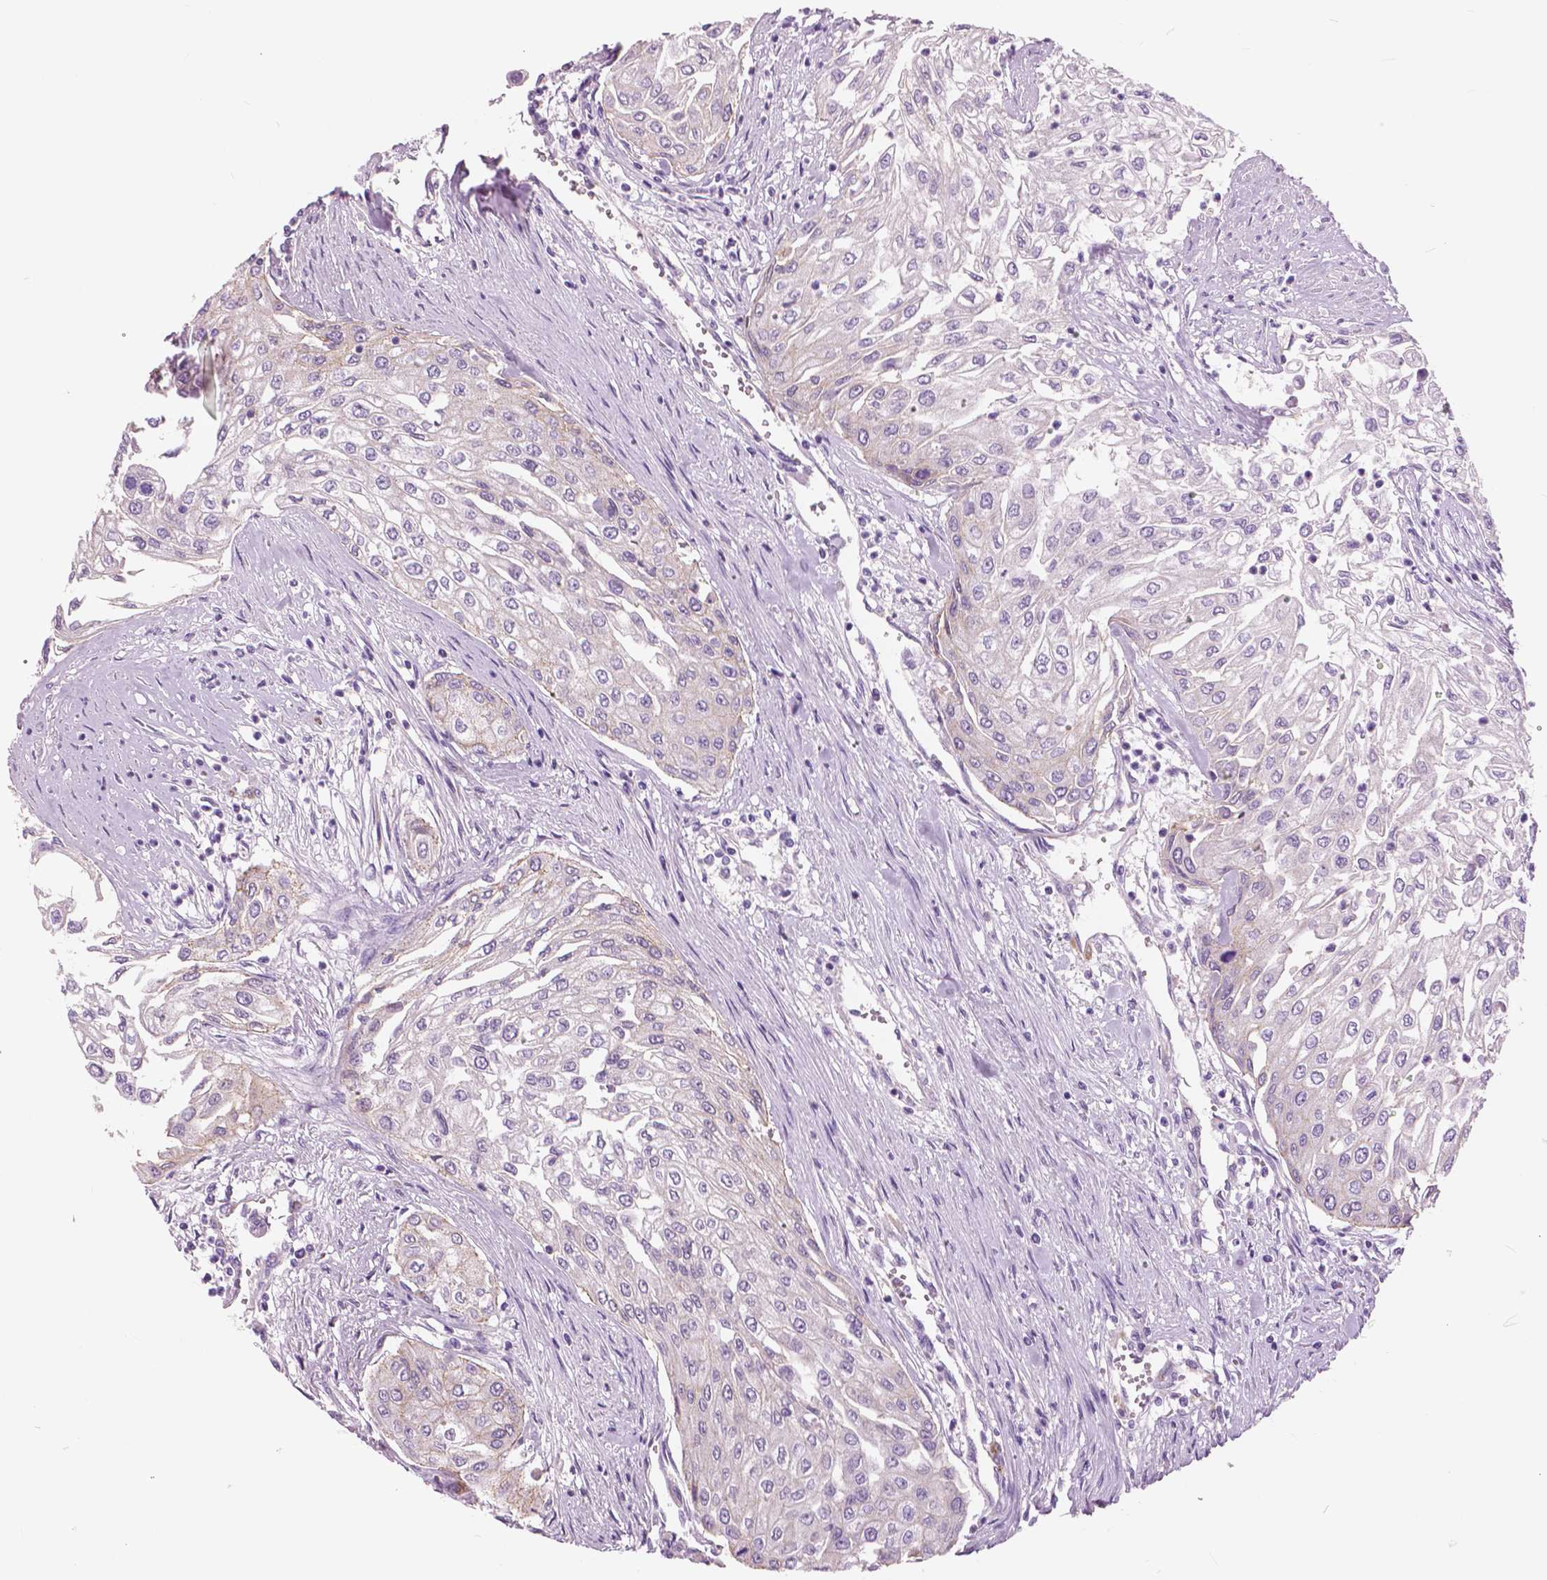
{"staining": {"intensity": "weak", "quantity": "<25%", "location": "cytoplasmic/membranous"}, "tissue": "urothelial cancer", "cell_type": "Tumor cells", "image_type": "cancer", "snomed": [{"axis": "morphology", "description": "Urothelial carcinoma, High grade"}, {"axis": "topography", "description": "Urinary bladder"}], "caption": "This is an IHC photomicrograph of high-grade urothelial carcinoma. There is no staining in tumor cells.", "gene": "SERPINI1", "patient": {"sex": "male", "age": 62}}